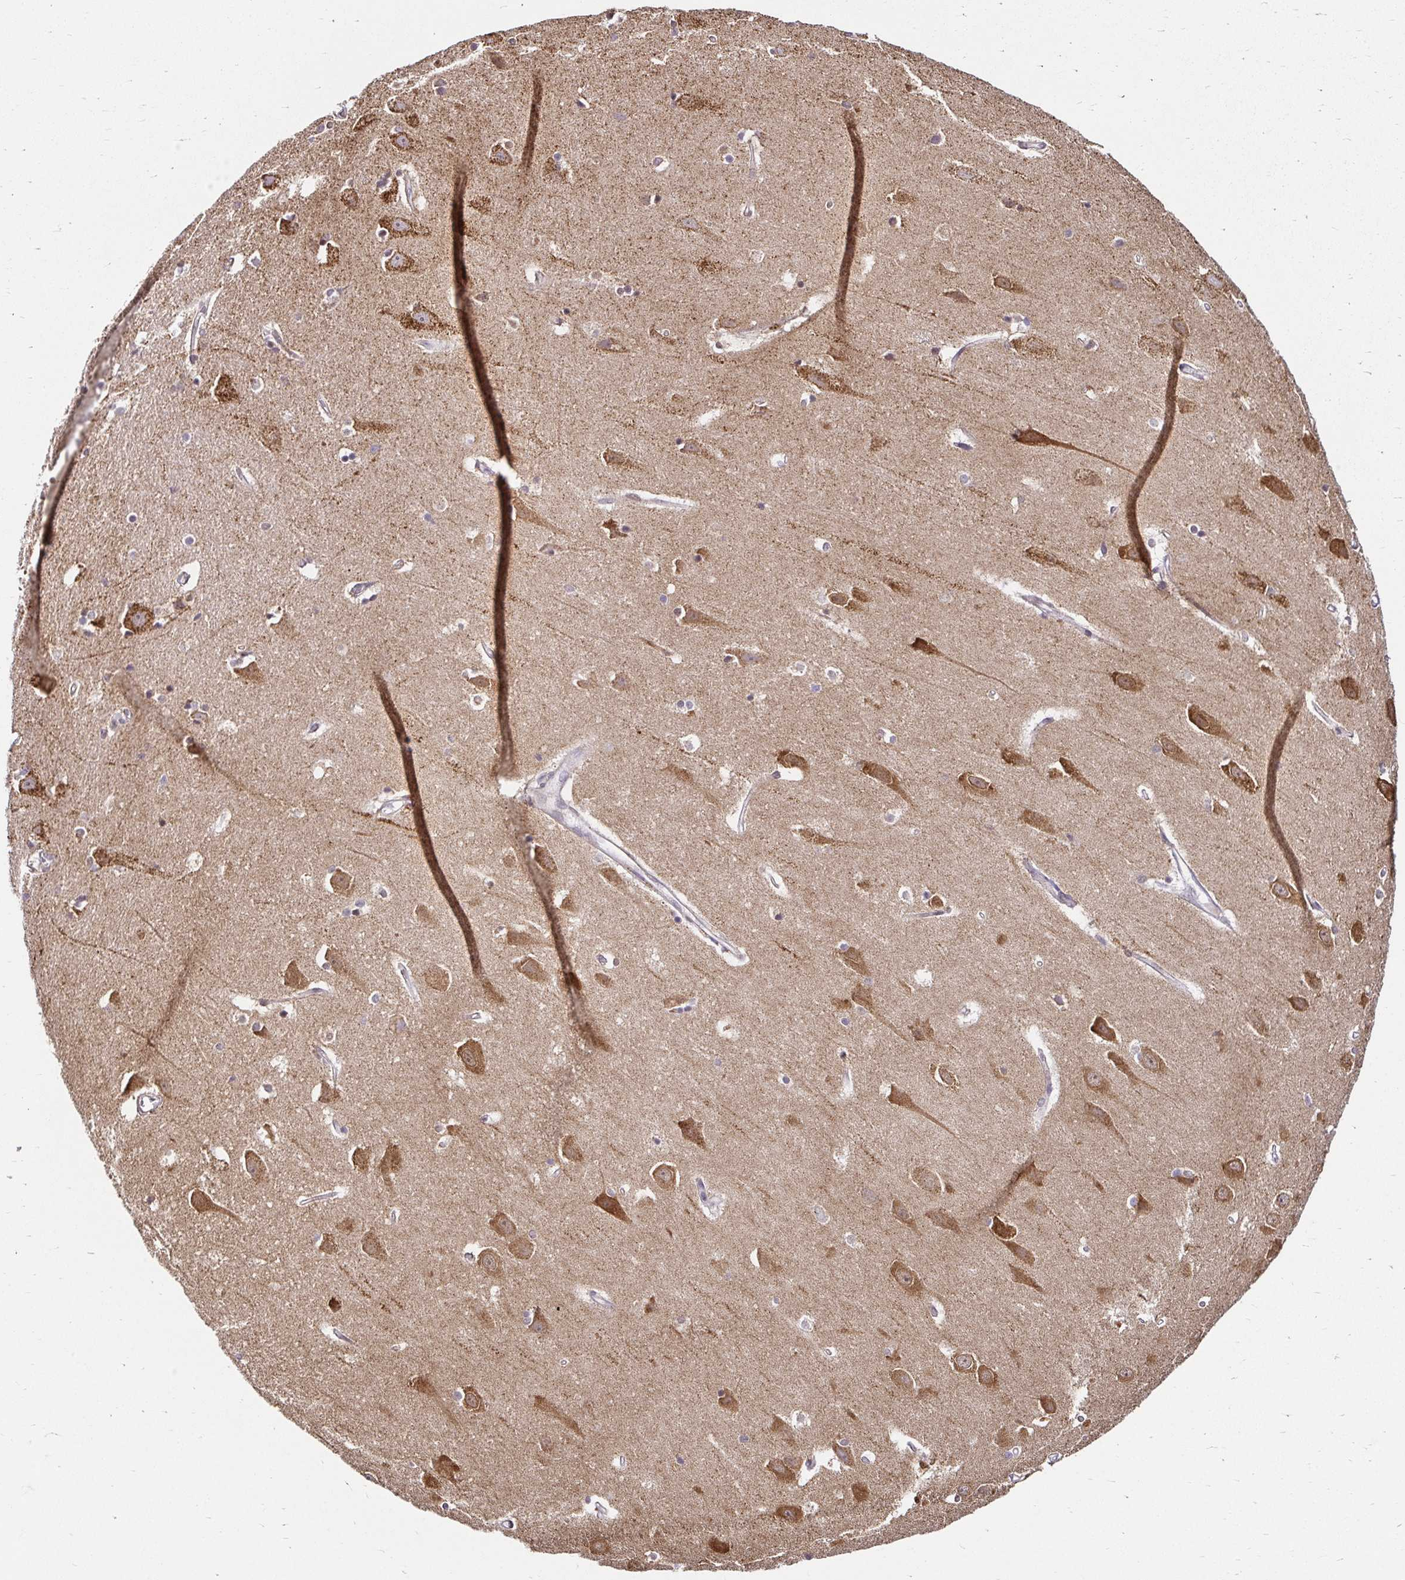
{"staining": {"intensity": "moderate", "quantity": "<25%", "location": "cytoplasmic/membranous"}, "tissue": "hippocampus", "cell_type": "Glial cells", "image_type": "normal", "snomed": [{"axis": "morphology", "description": "Normal tissue, NOS"}, {"axis": "topography", "description": "Hippocampus"}], "caption": "DAB immunohistochemical staining of benign human hippocampus exhibits moderate cytoplasmic/membranous protein expression in about <25% of glial cells. Using DAB (brown) and hematoxylin (blue) stains, captured at high magnification using brightfield microscopy.", "gene": "TIMM50", "patient": {"sex": "male", "age": 63}}